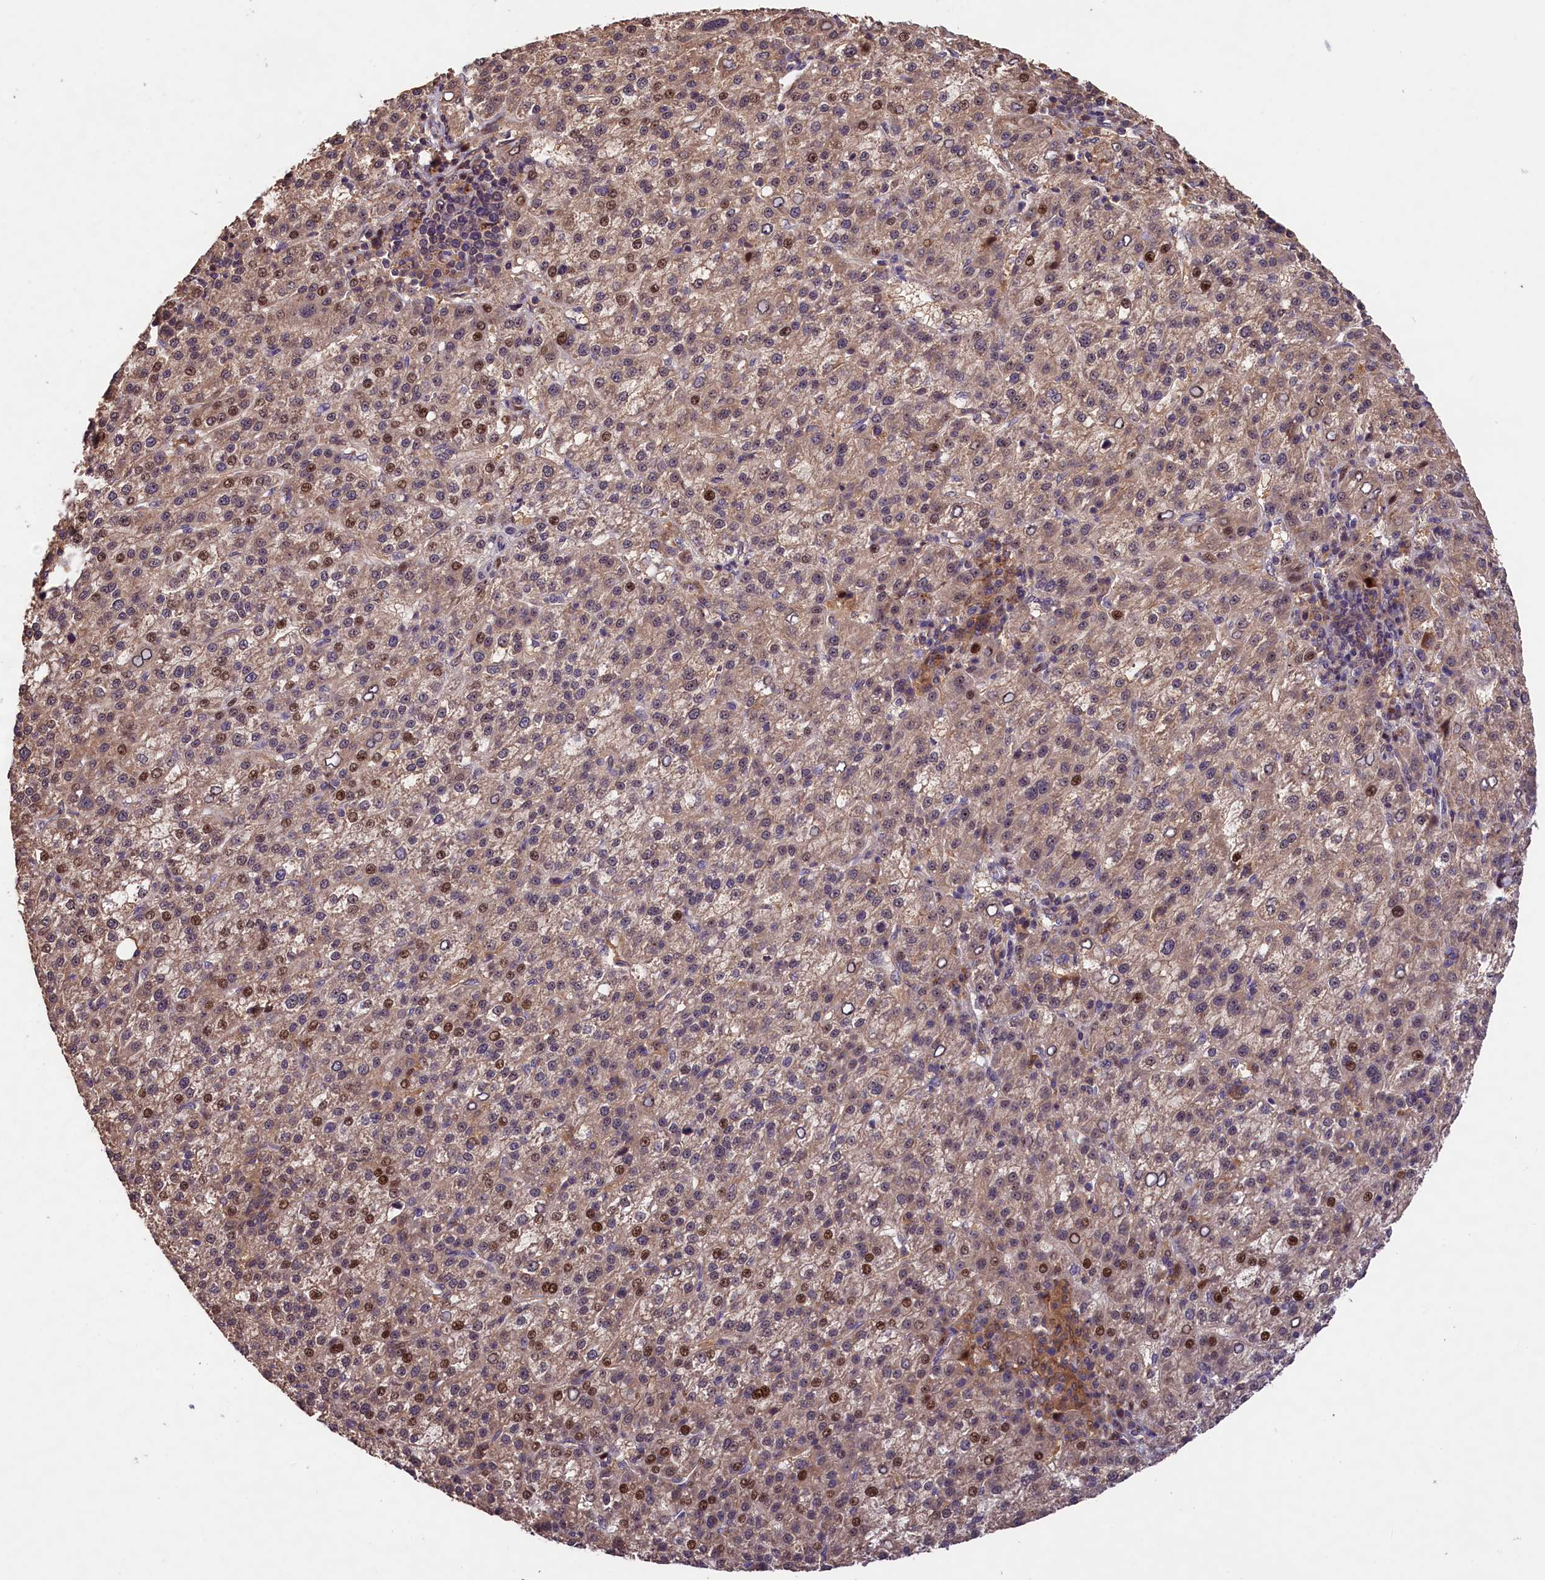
{"staining": {"intensity": "moderate", "quantity": "25%-75%", "location": "nuclear"}, "tissue": "liver cancer", "cell_type": "Tumor cells", "image_type": "cancer", "snomed": [{"axis": "morphology", "description": "Carcinoma, Hepatocellular, NOS"}, {"axis": "topography", "description": "Liver"}], "caption": "A brown stain labels moderate nuclear staining of a protein in liver hepatocellular carcinoma tumor cells.", "gene": "PHAF1", "patient": {"sex": "female", "age": 58}}